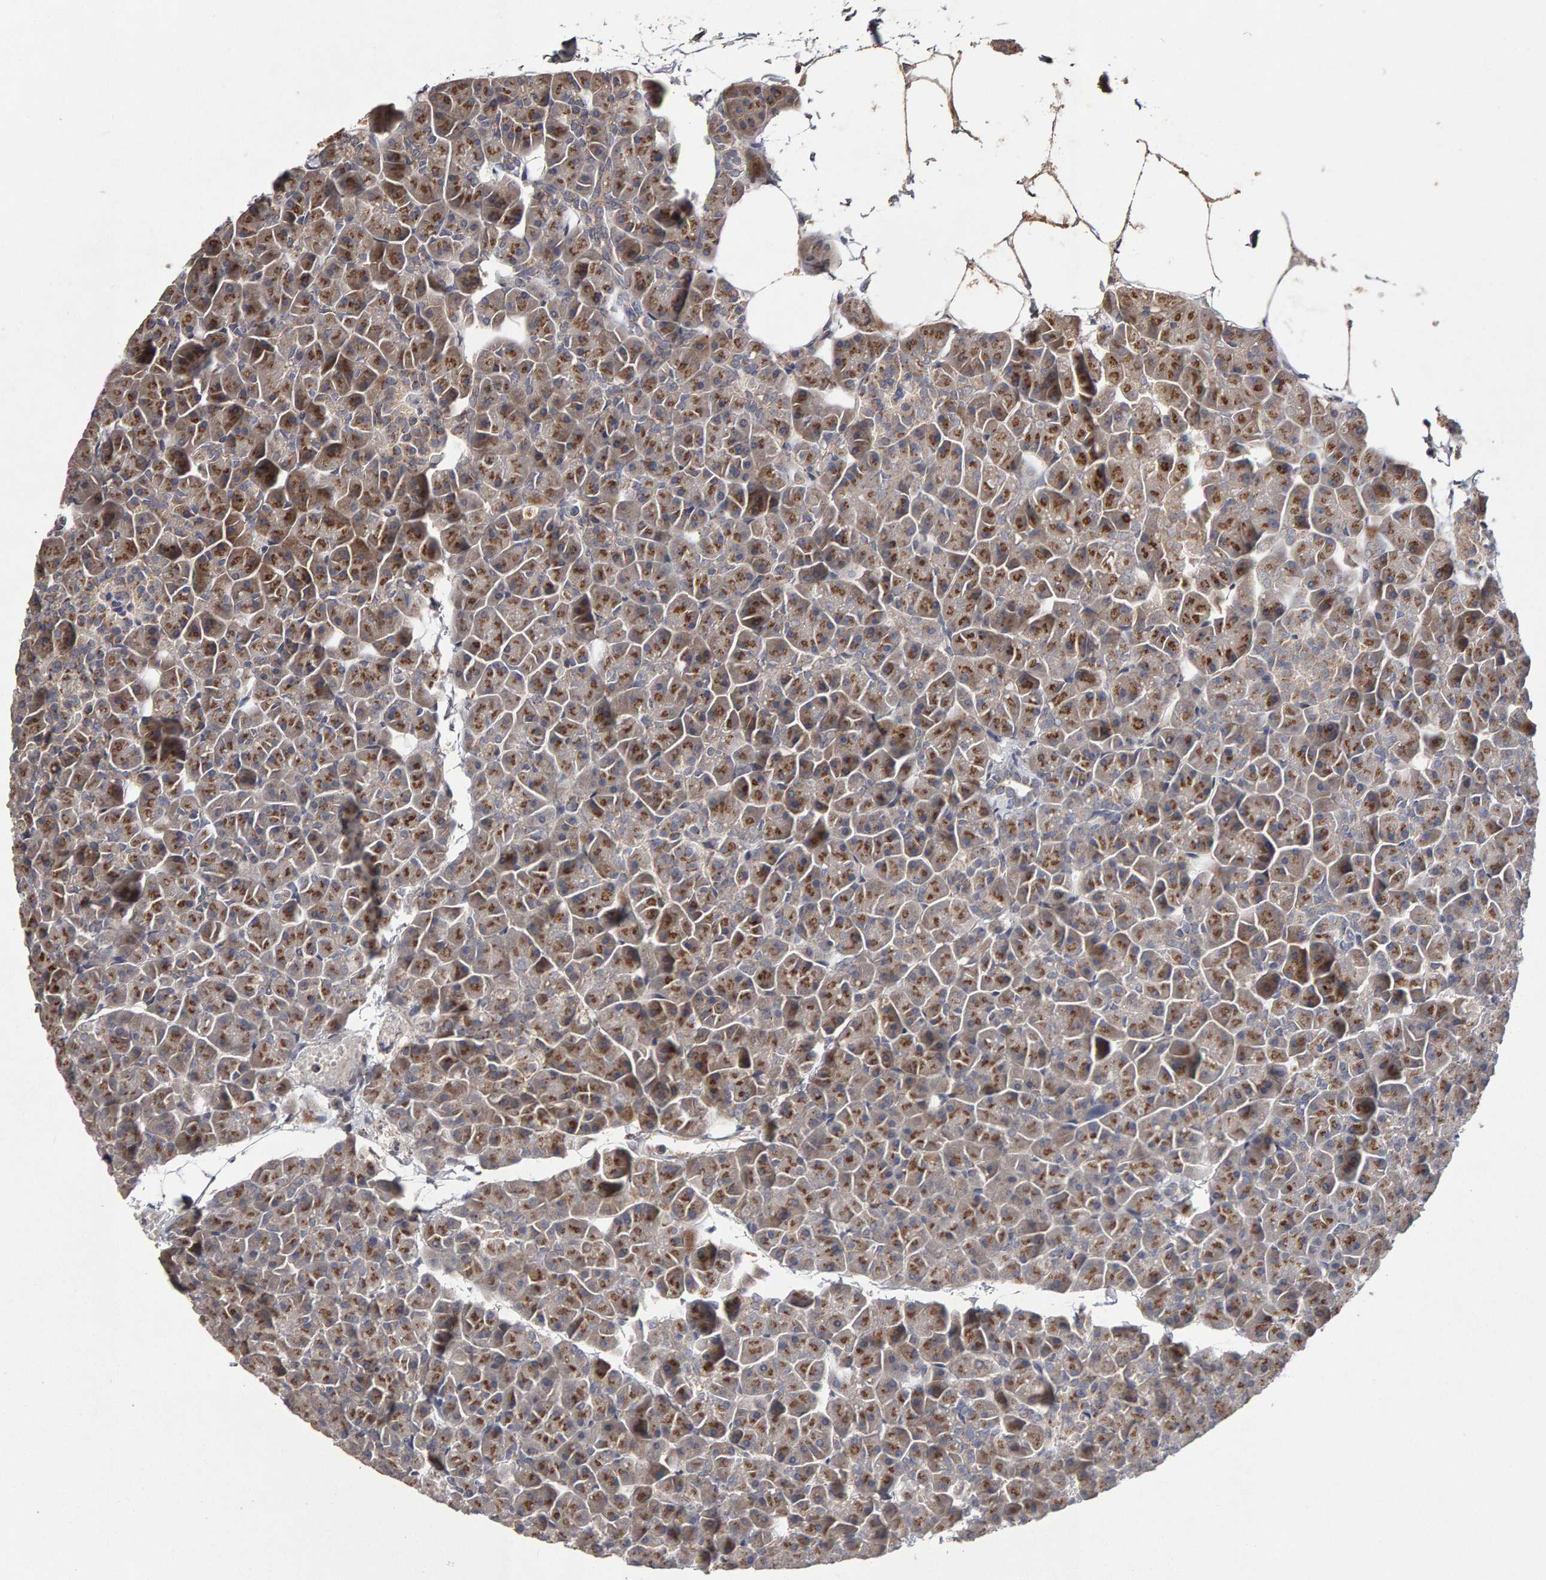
{"staining": {"intensity": "moderate", "quantity": ">75%", "location": "cytoplasmic/membranous"}, "tissue": "pancreas", "cell_type": "Exocrine glandular cells", "image_type": "normal", "snomed": [{"axis": "morphology", "description": "Normal tissue, NOS"}, {"axis": "topography", "description": "Pancreas"}], "caption": "A photomicrograph of pancreas stained for a protein demonstrates moderate cytoplasmic/membranous brown staining in exocrine glandular cells.", "gene": "CANT1", "patient": {"sex": "male", "age": 35}}